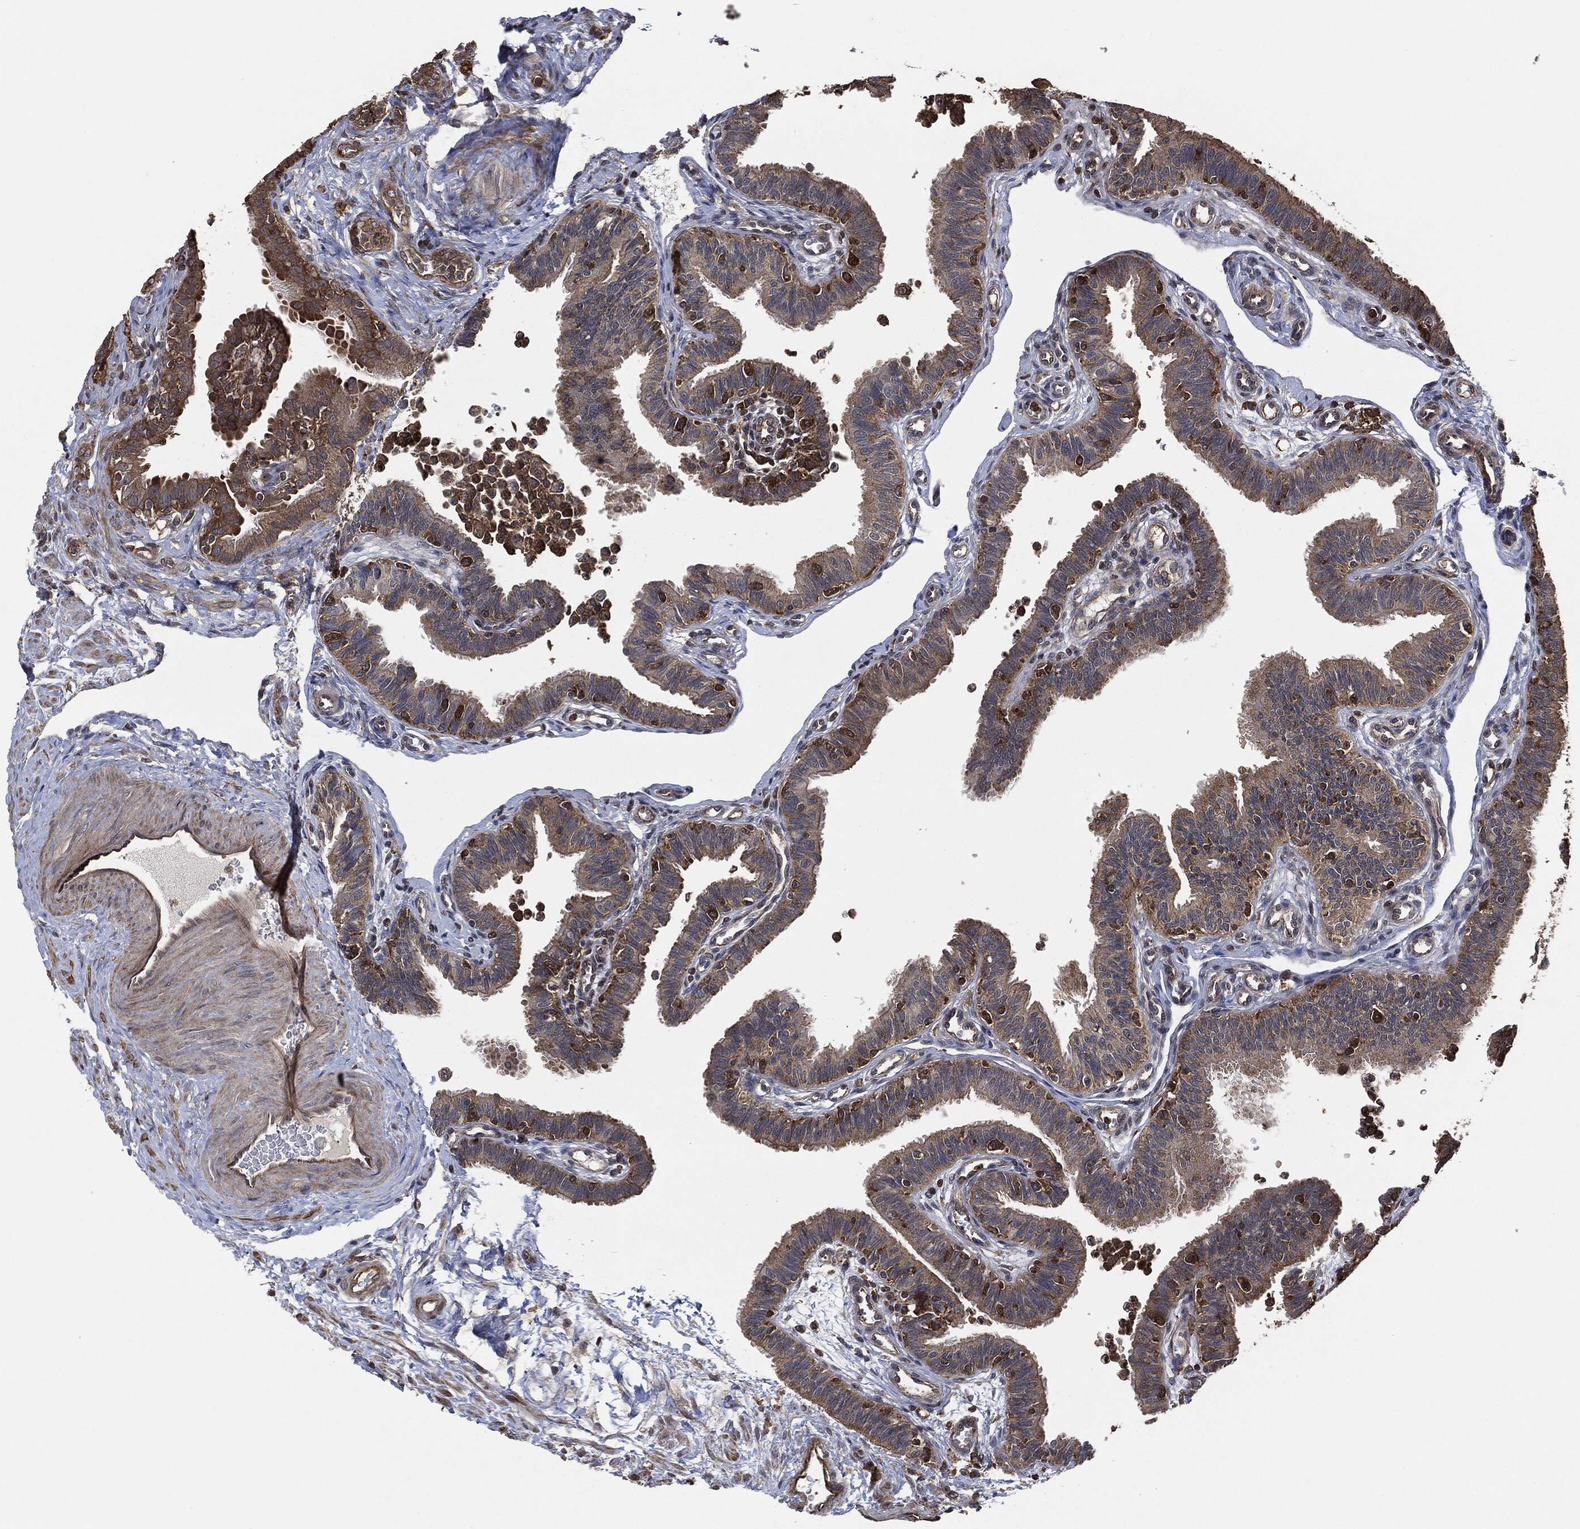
{"staining": {"intensity": "strong", "quantity": "<25%", "location": "cytoplasmic/membranous"}, "tissue": "fallopian tube", "cell_type": "Glandular cells", "image_type": "normal", "snomed": [{"axis": "morphology", "description": "Normal tissue, NOS"}, {"axis": "topography", "description": "Fallopian tube"}], "caption": "The photomicrograph displays immunohistochemical staining of unremarkable fallopian tube. There is strong cytoplasmic/membranous staining is identified in approximately <25% of glandular cells. The staining was performed using DAB (3,3'-diaminobenzidine), with brown indicating positive protein expression. Nuclei are stained blue with hematoxylin.", "gene": "TPT1", "patient": {"sex": "female", "age": 36}}